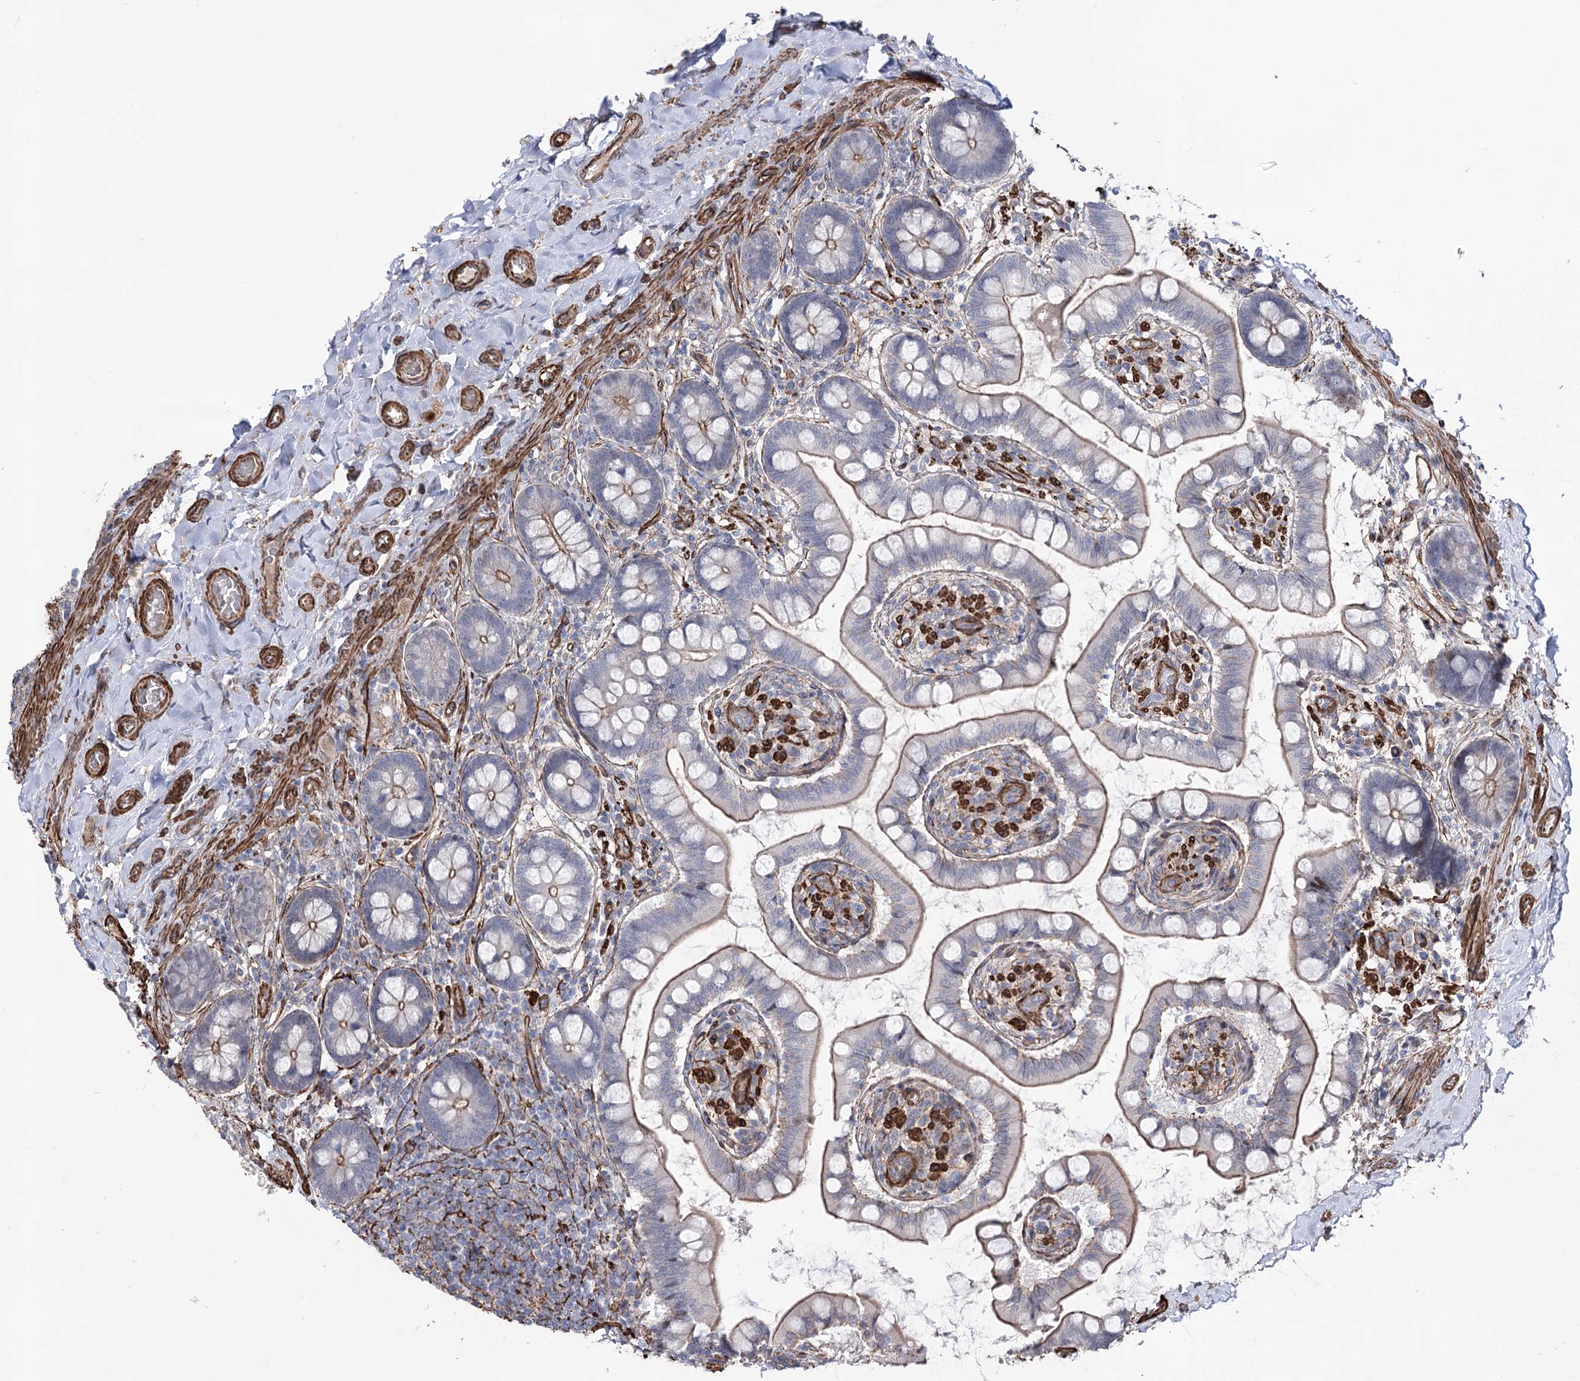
{"staining": {"intensity": "moderate", "quantity": "25%-75%", "location": "cytoplasmic/membranous"}, "tissue": "small intestine", "cell_type": "Glandular cells", "image_type": "normal", "snomed": [{"axis": "morphology", "description": "Normal tissue, NOS"}, {"axis": "topography", "description": "Small intestine"}], "caption": "Immunohistochemistry of normal small intestine shows medium levels of moderate cytoplasmic/membranous expression in approximately 25%-75% of glandular cells.", "gene": "ARHGAP20", "patient": {"sex": "male", "age": 52}}